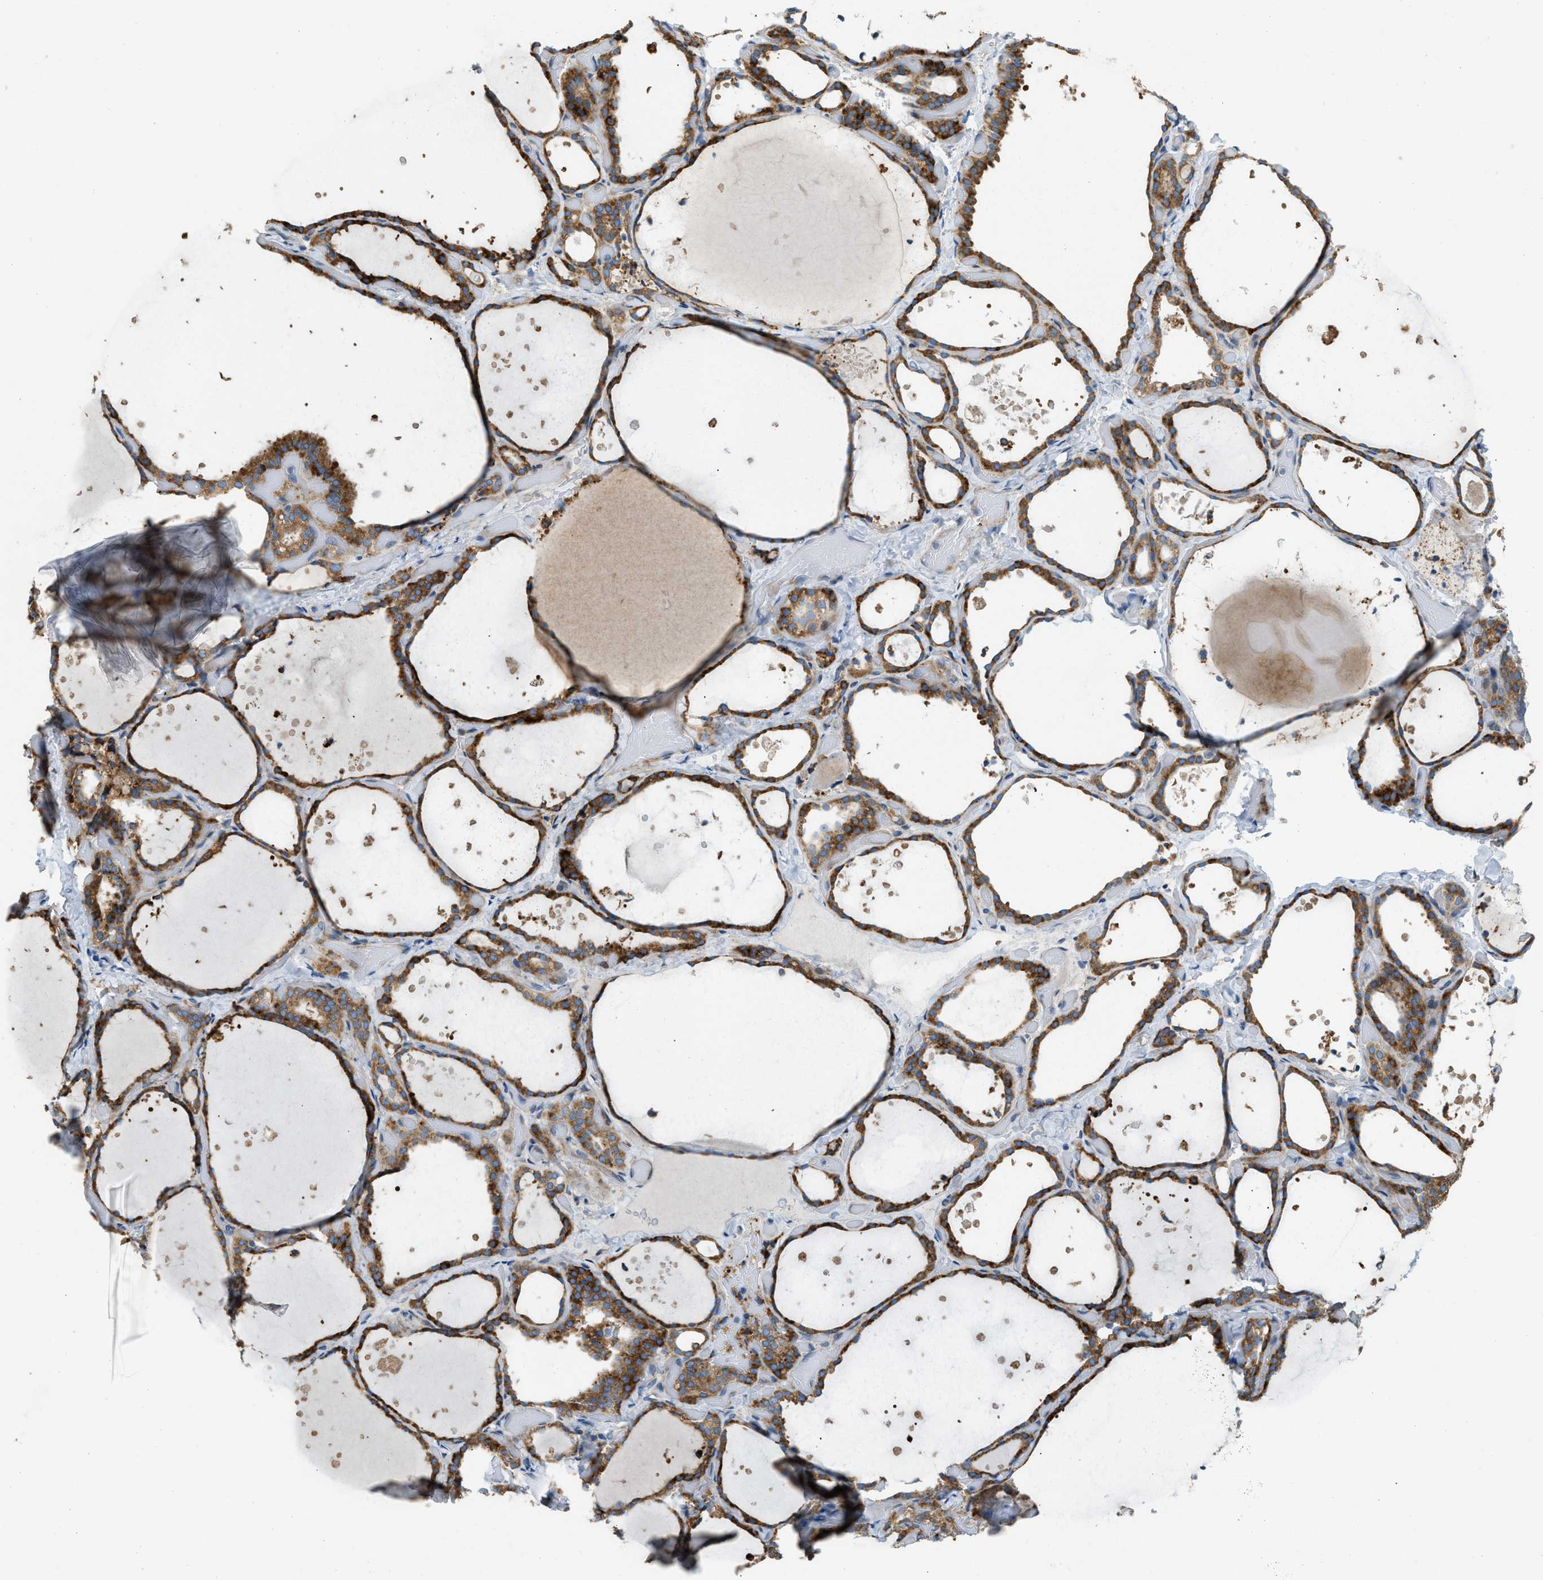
{"staining": {"intensity": "strong", "quantity": ">75%", "location": "cytoplasmic/membranous"}, "tissue": "thyroid gland", "cell_type": "Glandular cells", "image_type": "normal", "snomed": [{"axis": "morphology", "description": "Normal tissue, NOS"}, {"axis": "topography", "description": "Thyroid gland"}], "caption": "Protein positivity by immunohistochemistry (IHC) reveals strong cytoplasmic/membranous staining in approximately >75% of glandular cells in benign thyroid gland. (DAB = brown stain, brightfield microscopy at high magnification).", "gene": "TMEM68", "patient": {"sex": "female", "age": 44}}